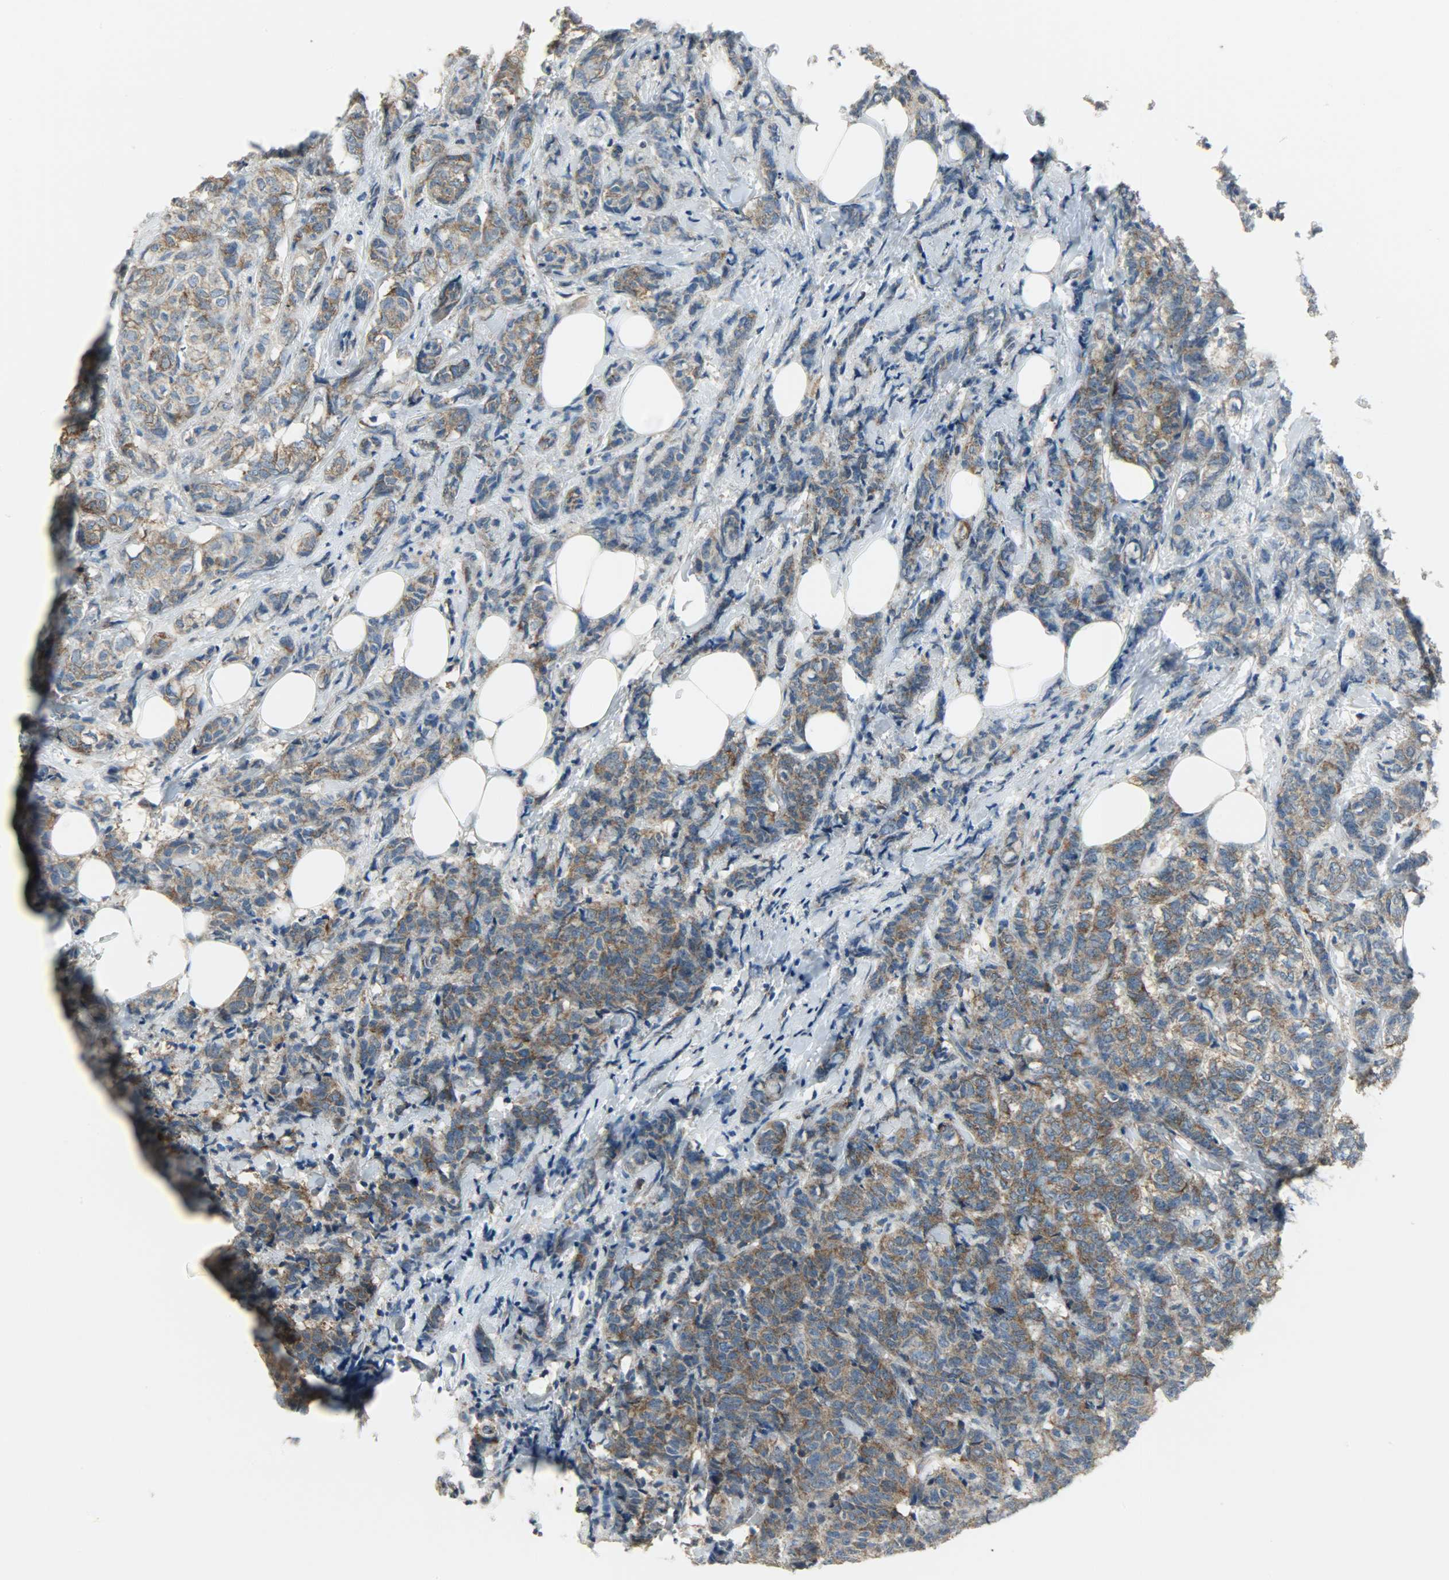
{"staining": {"intensity": "moderate", "quantity": ">75%", "location": "cytoplasmic/membranous"}, "tissue": "breast cancer", "cell_type": "Tumor cells", "image_type": "cancer", "snomed": [{"axis": "morphology", "description": "Lobular carcinoma"}, {"axis": "topography", "description": "Breast"}], "caption": "Immunohistochemical staining of human breast cancer exhibits medium levels of moderate cytoplasmic/membranous protein positivity in about >75% of tumor cells. (brown staining indicates protein expression, while blue staining denotes nuclei).", "gene": "DNAJA4", "patient": {"sex": "female", "age": 60}}